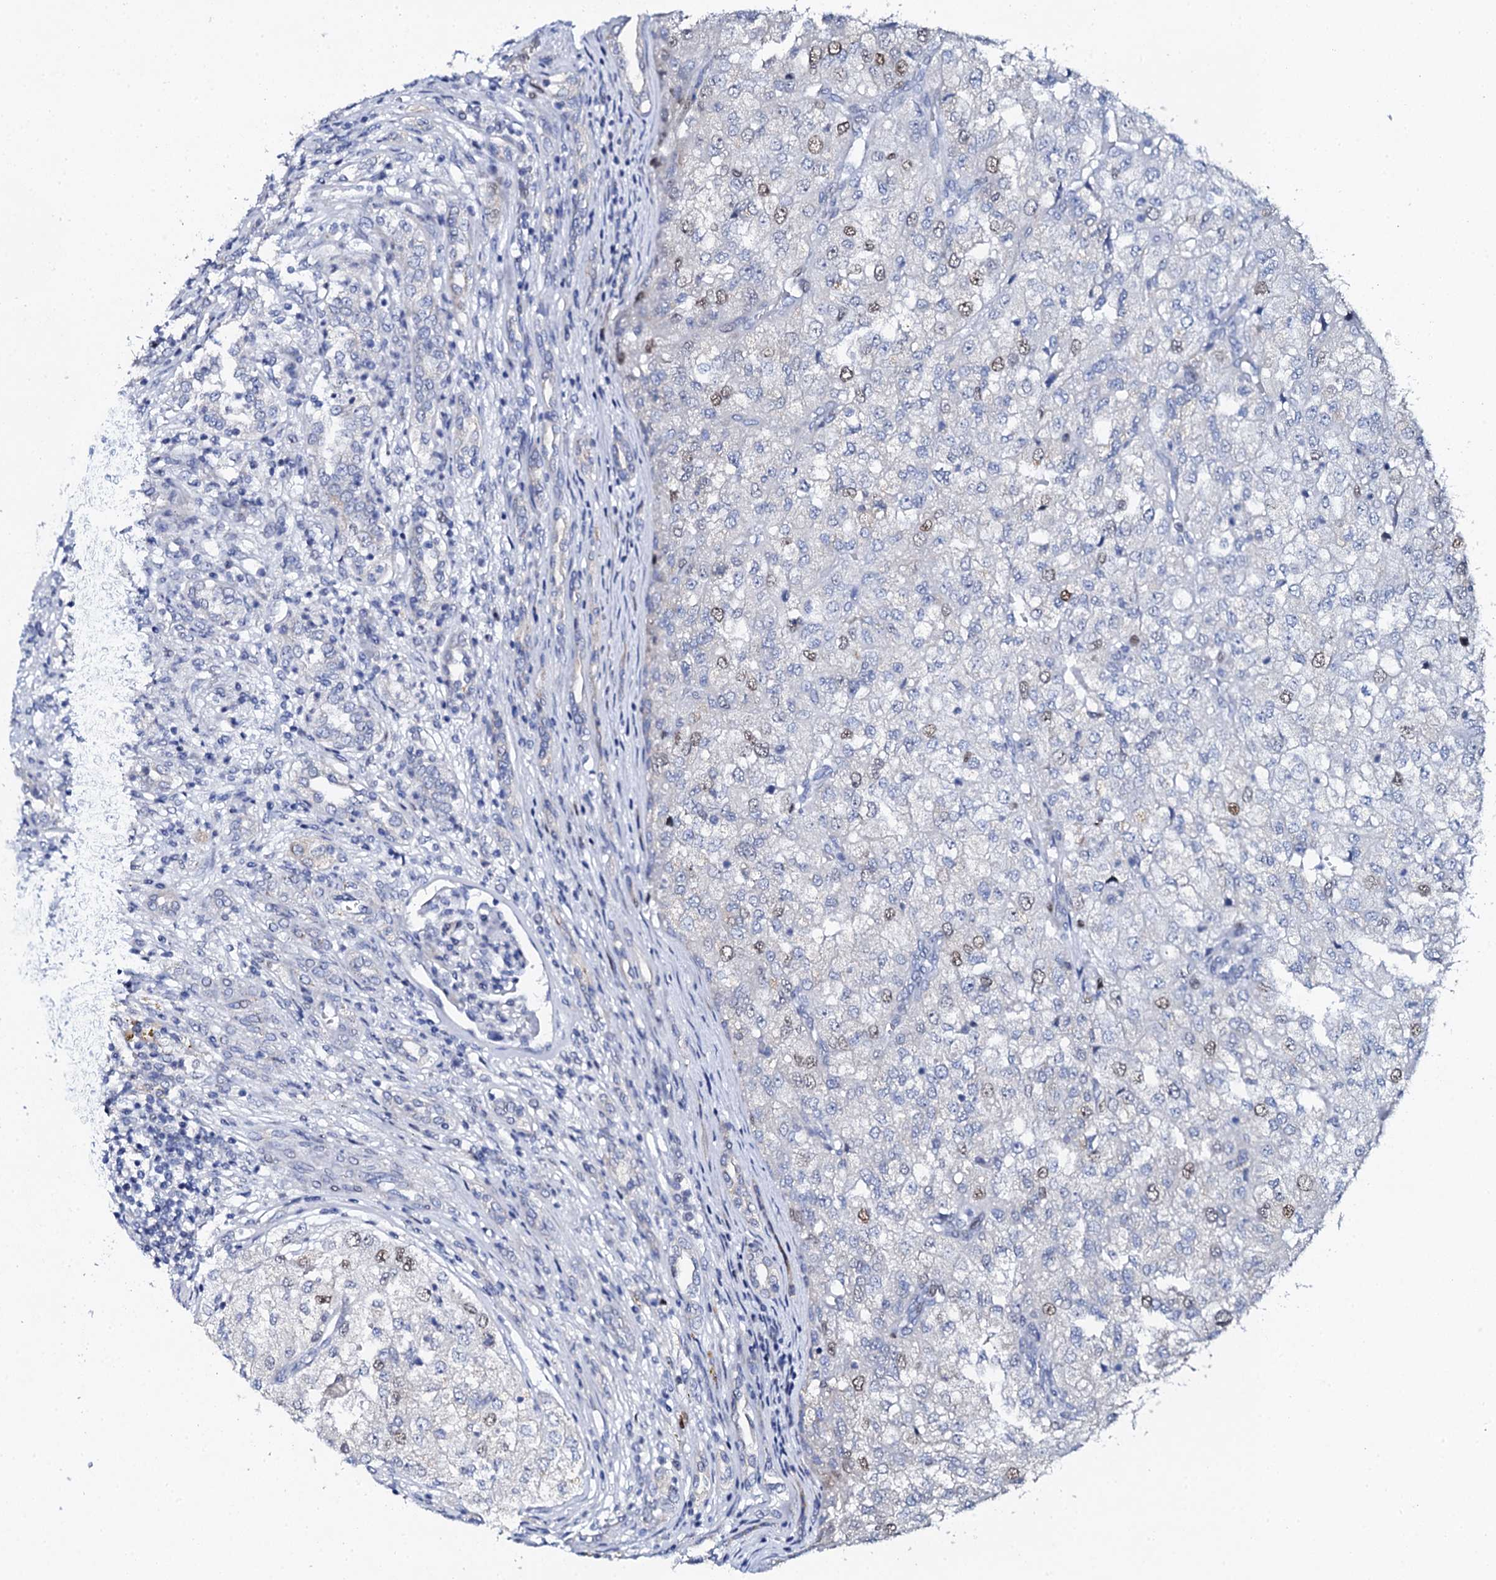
{"staining": {"intensity": "weak", "quantity": "<25%", "location": "nuclear"}, "tissue": "renal cancer", "cell_type": "Tumor cells", "image_type": "cancer", "snomed": [{"axis": "morphology", "description": "Adenocarcinoma, NOS"}, {"axis": "topography", "description": "Kidney"}], "caption": "High power microscopy micrograph of an immunohistochemistry (IHC) histopathology image of renal cancer, revealing no significant expression in tumor cells. Brightfield microscopy of immunohistochemistry stained with DAB (3,3'-diaminobenzidine) (brown) and hematoxylin (blue), captured at high magnification.", "gene": "NUDT13", "patient": {"sex": "female", "age": 54}}